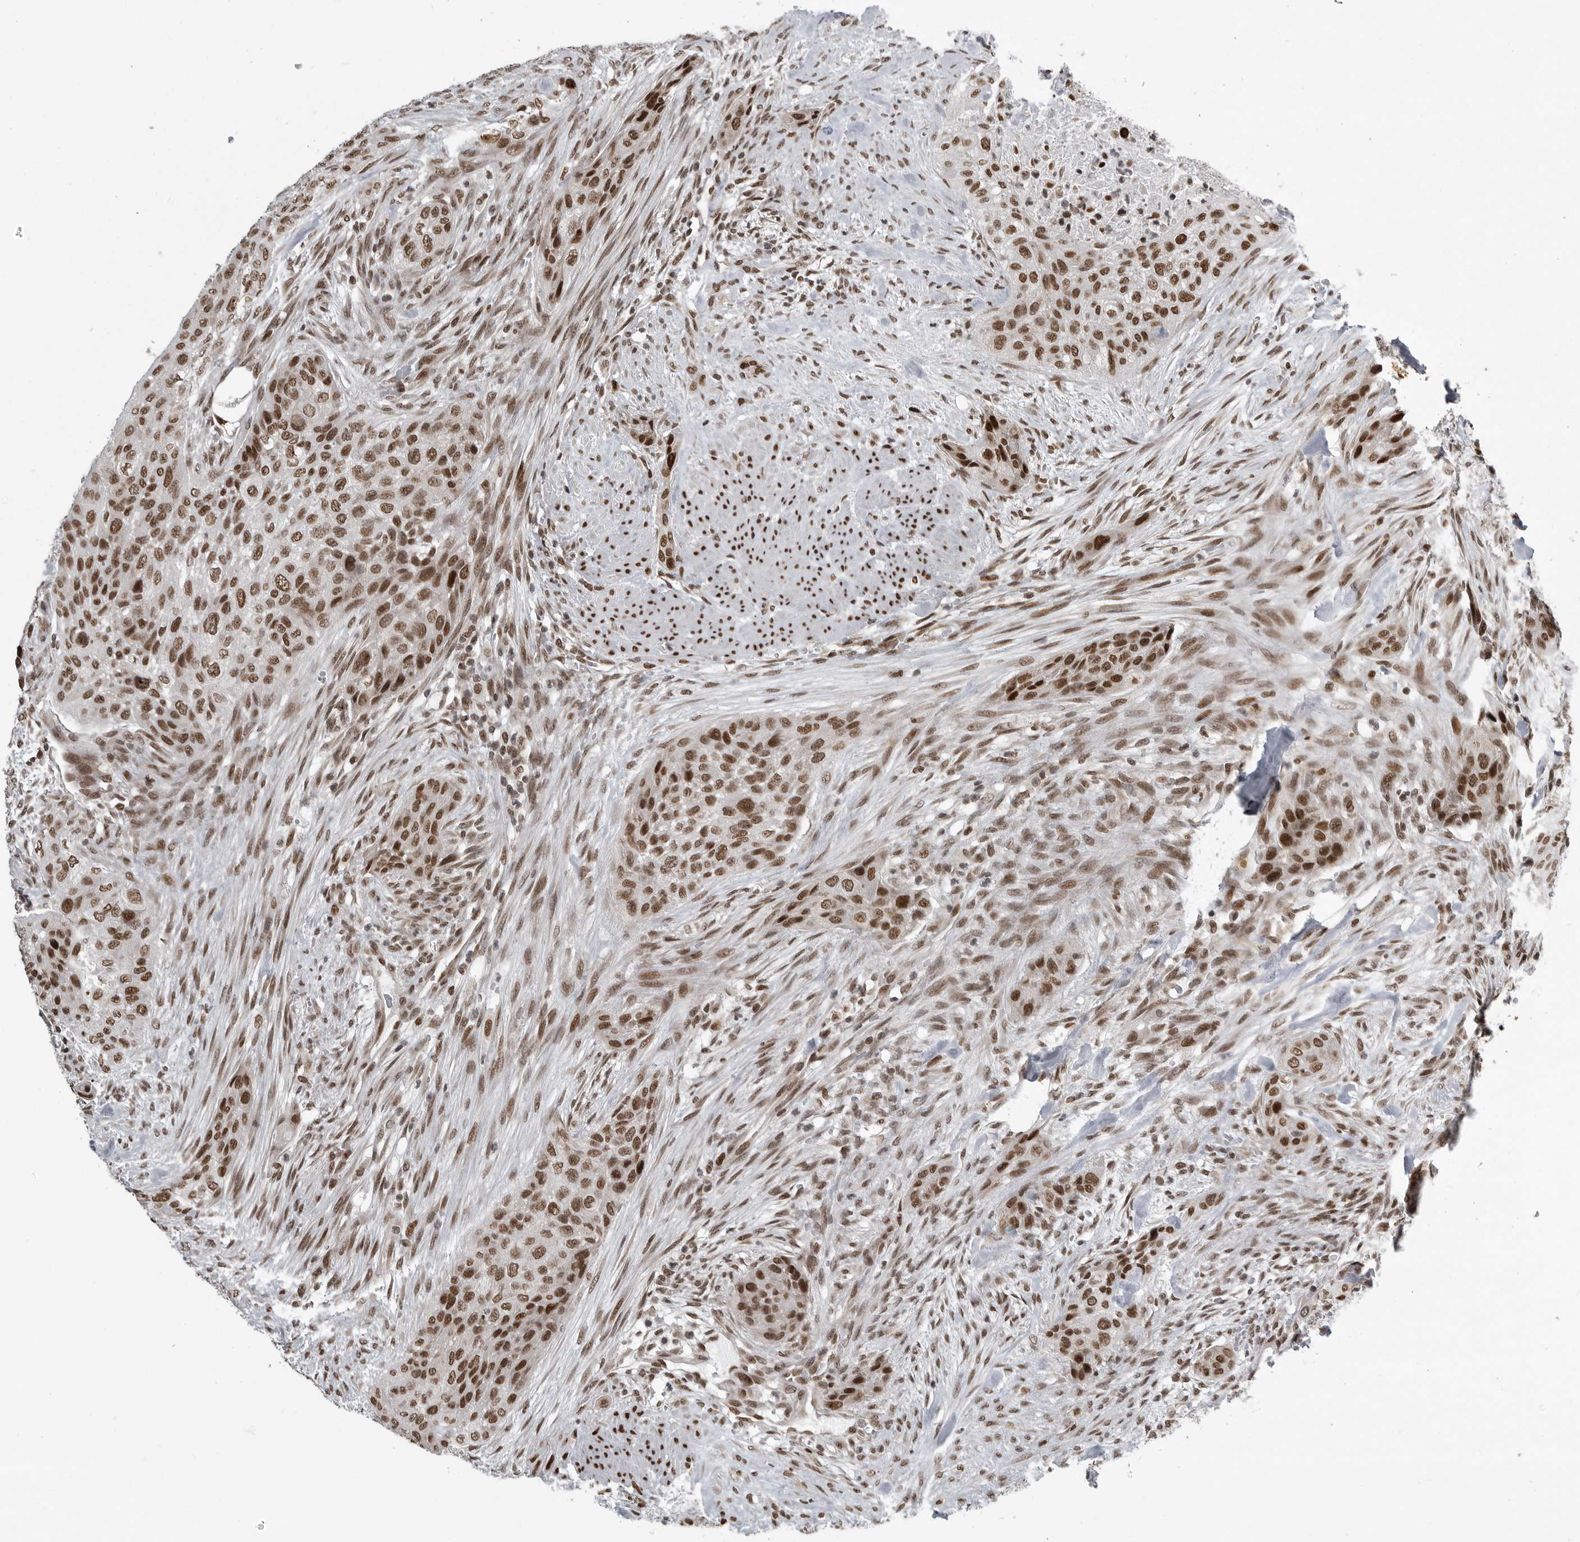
{"staining": {"intensity": "moderate", "quantity": ">75%", "location": "nuclear"}, "tissue": "urothelial cancer", "cell_type": "Tumor cells", "image_type": "cancer", "snomed": [{"axis": "morphology", "description": "Urothelial carcinoma, High grade"}, {"axis": "topography", "description": "Urinary bladder"}], "caption": "An immunohistochemistry image of tumor tissue is shown. Protein staining in brown labels moderate nuclear positivity in high-grade urothelial carcinoma within tumor cells.", "gene": "YAF2", "patient": {"sex": "male", "age": 35}}